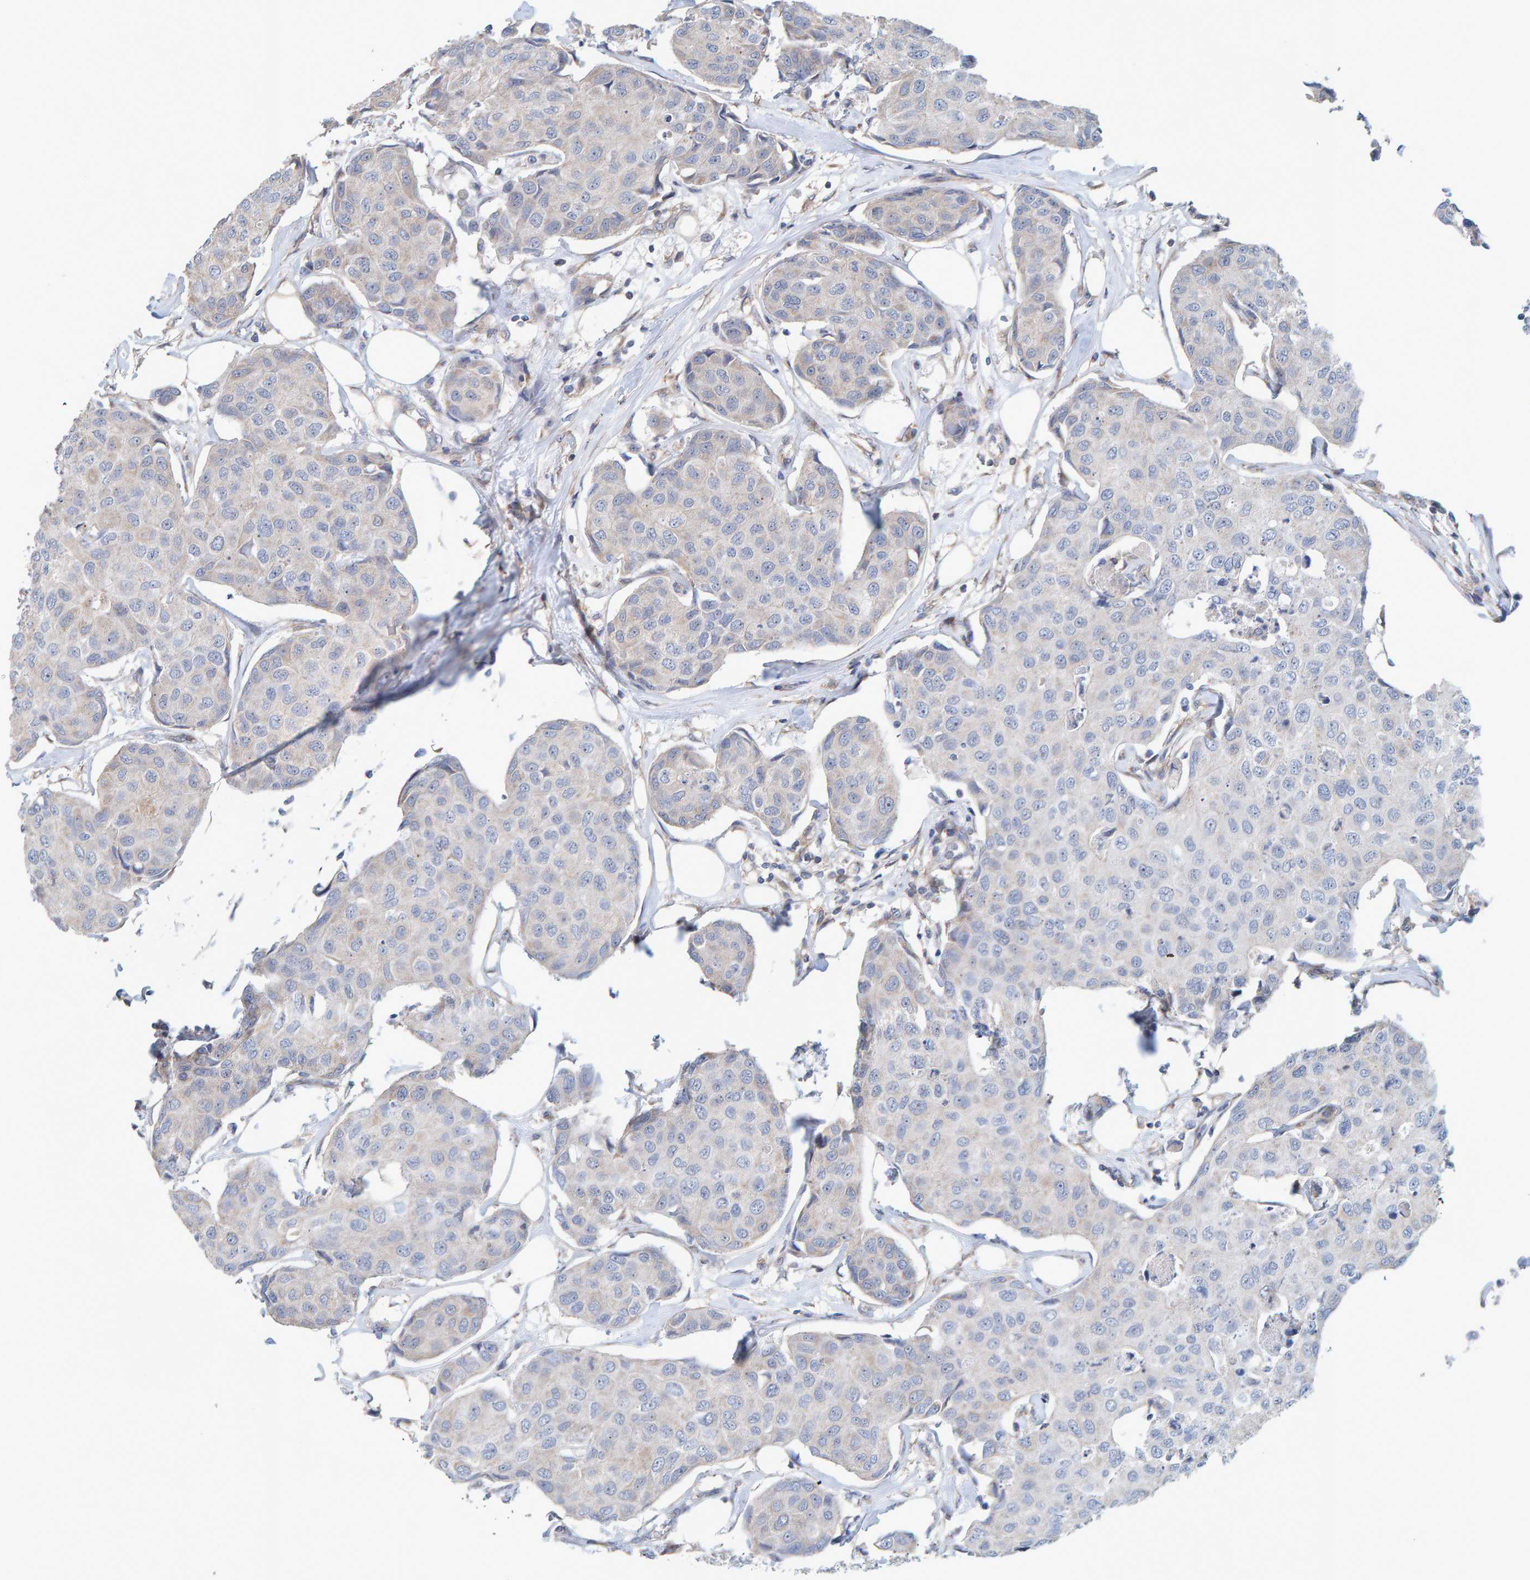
{"staining": {"intensity": "negative", "quantity": "none", "location": "none"}, "tissue": "breast cancer", "cell_type": "Tumor cells", "image_type": "cancer", "snomed": [{"axis": "morphology", "description": "Duct carcinoma"}, {"axis": "topography", "description": "Breast"}], "caption": "DAB immunohistochemical staining of human invasive ductal carcinoma (breast) displays no significant expression in tumor cells. (Brightfield microscopy of DAB (3,3'-diaminobenzidine) immunohistochemistry (IHC) at high magnification).", "gene": "RGP1", "patient": {"sex": "female", "age": 80}}